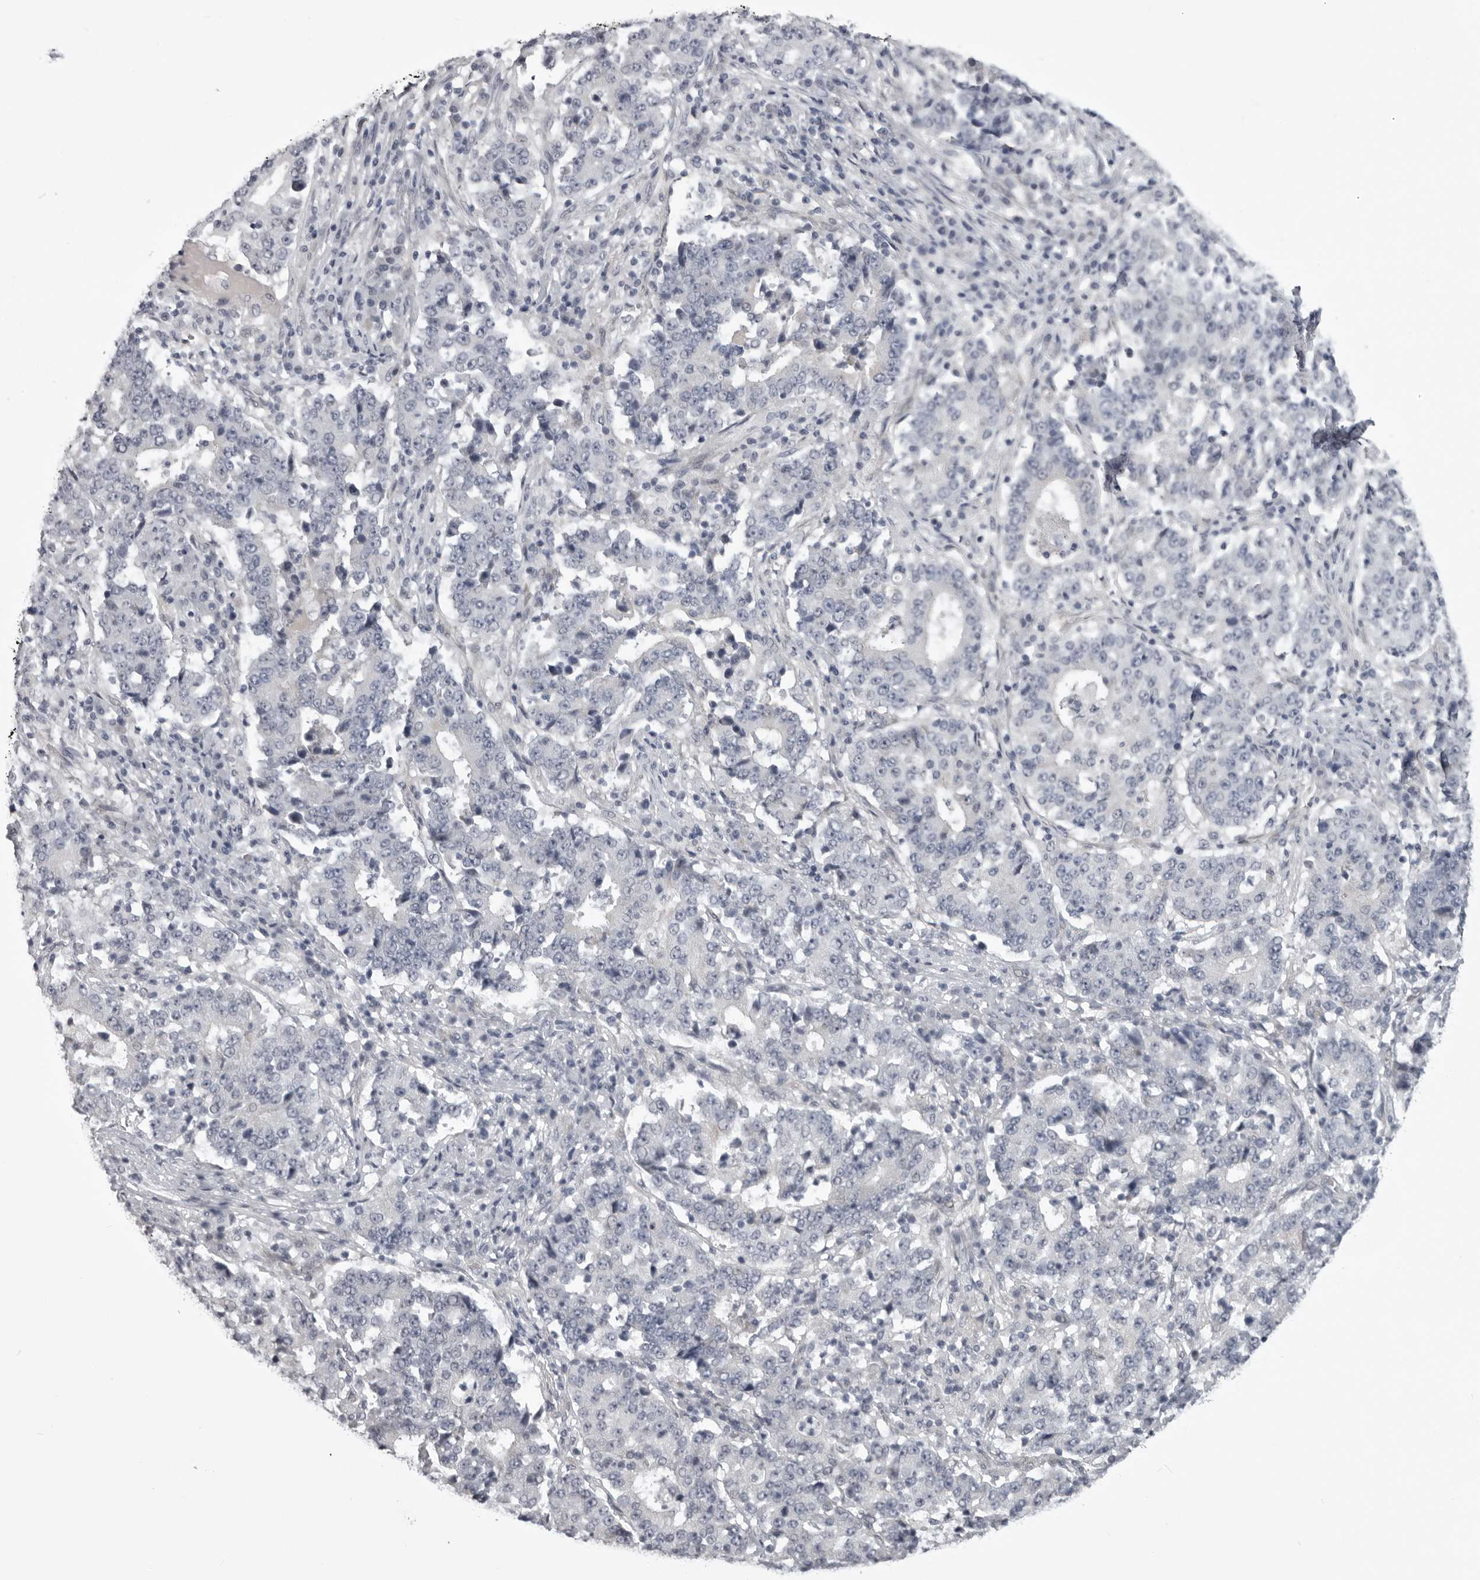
{"staining": {"intensity": "negative", "quantity": "none", "location": "none"}, "tissue": "stomach cancer", "cell_type": "Tumor cells", "image_type": "cancer", "snomed": [{"axis": "morphology", "description": "Adenocarcinoma, NOS"}, {"axis": "topography", "description": "Stomach"}], "caption": "Tumor cells are negative for protein expression in human stomach cancer (adenocarcinoma).", "gene": "EPHA10", "patient": {"sex": "male", "age": 59}}